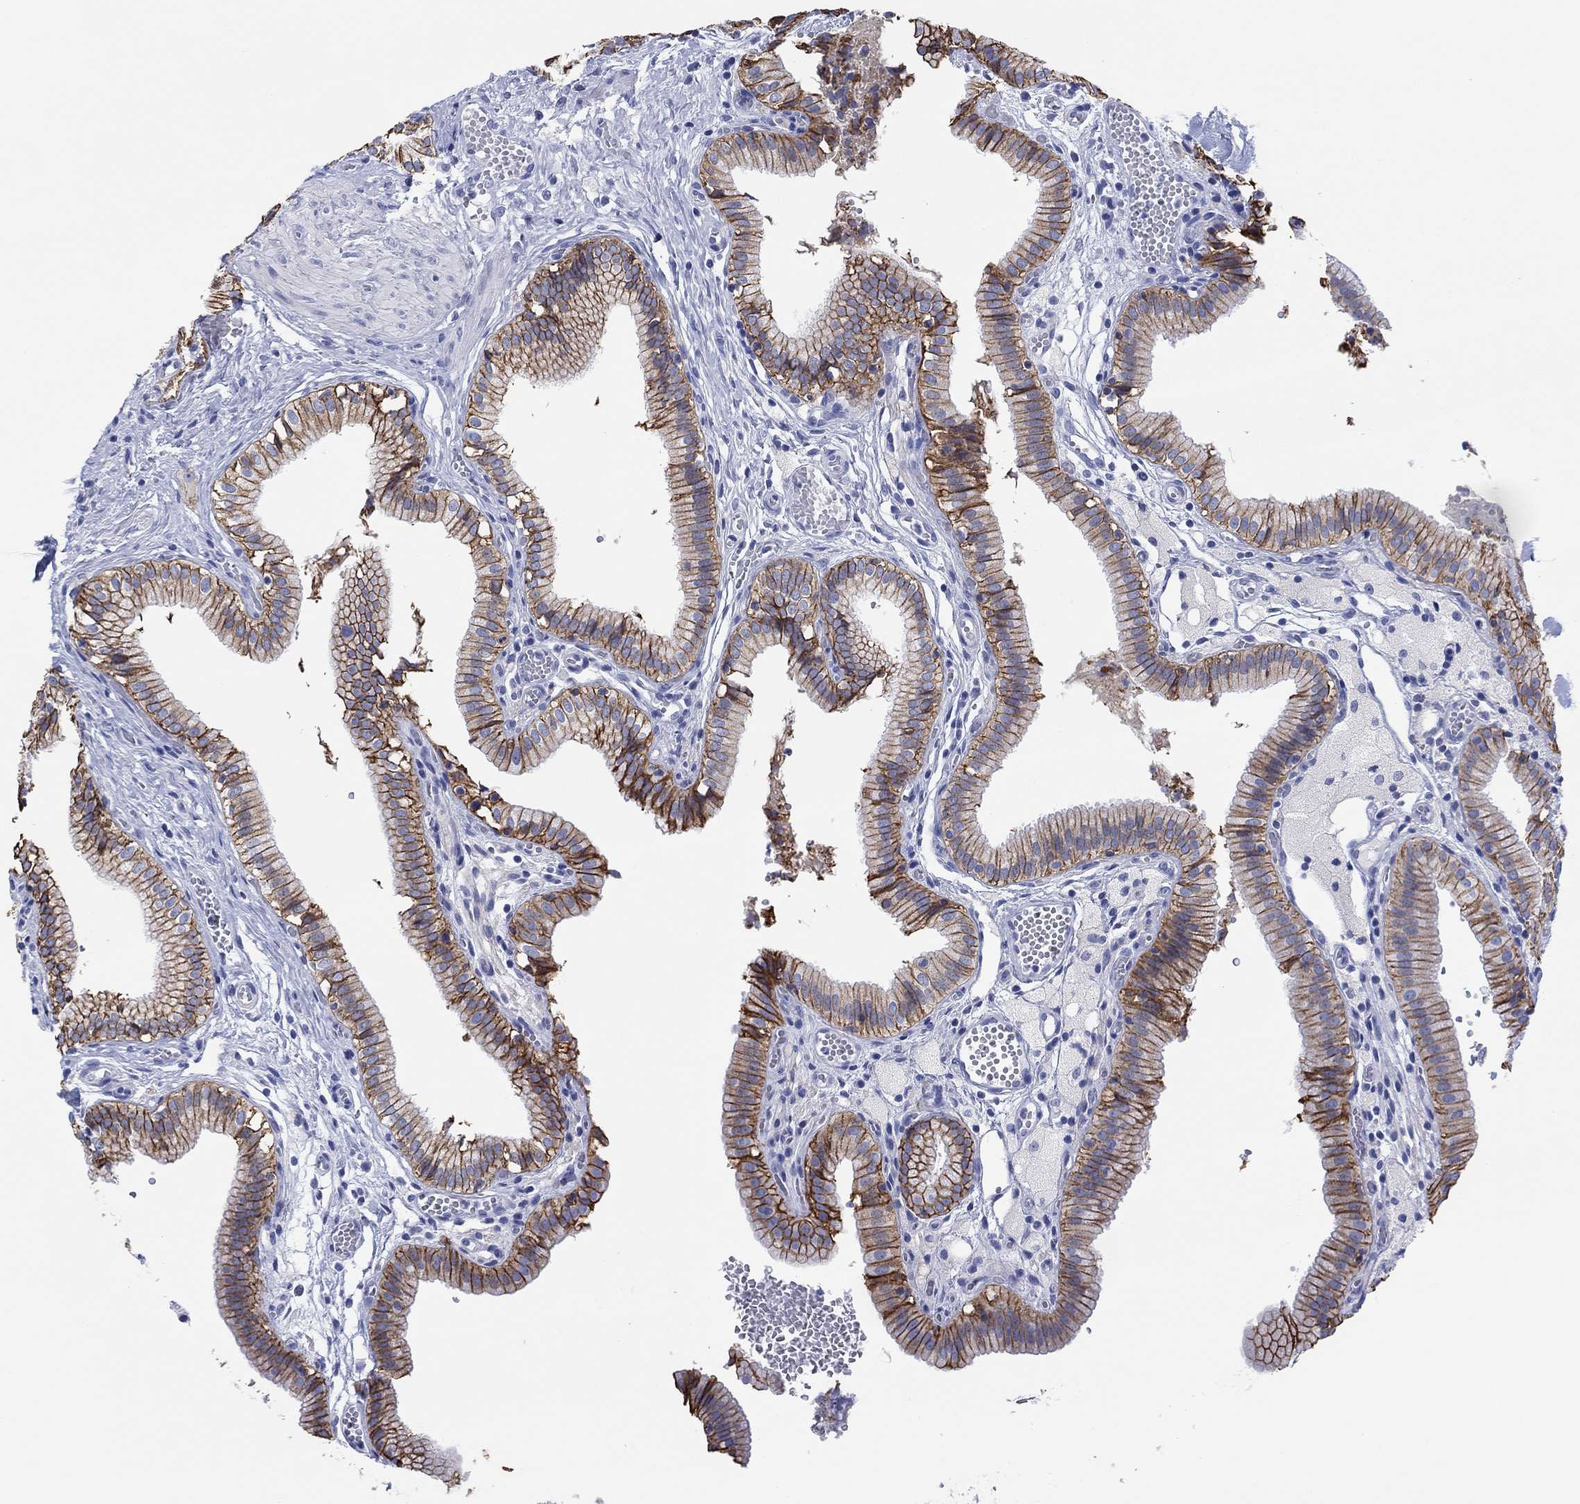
{"staining": {"intensity": "strong", "quantity": ">75%", "location": "cytoplasmic/membranous"}, "tissue": "gallbladder", "cell_type": "Glandular cells", "image_type": "normal", "snomed": [{"axis": "morphology", "description": "Normal tissue, NOS"}, {"axis": "topography", "description": "Gallbladder"}], "caption": "The histopathology image demonstrates immunohistochemical staining of unremarkable gallbladder. There is strong cytoplasmic/membranous staining is seen in approximately >75% of glandular cells. Nuclei are stained in blue.", "gene": "ATP1B1", "patient": {"sex": "female", "age": 24}}